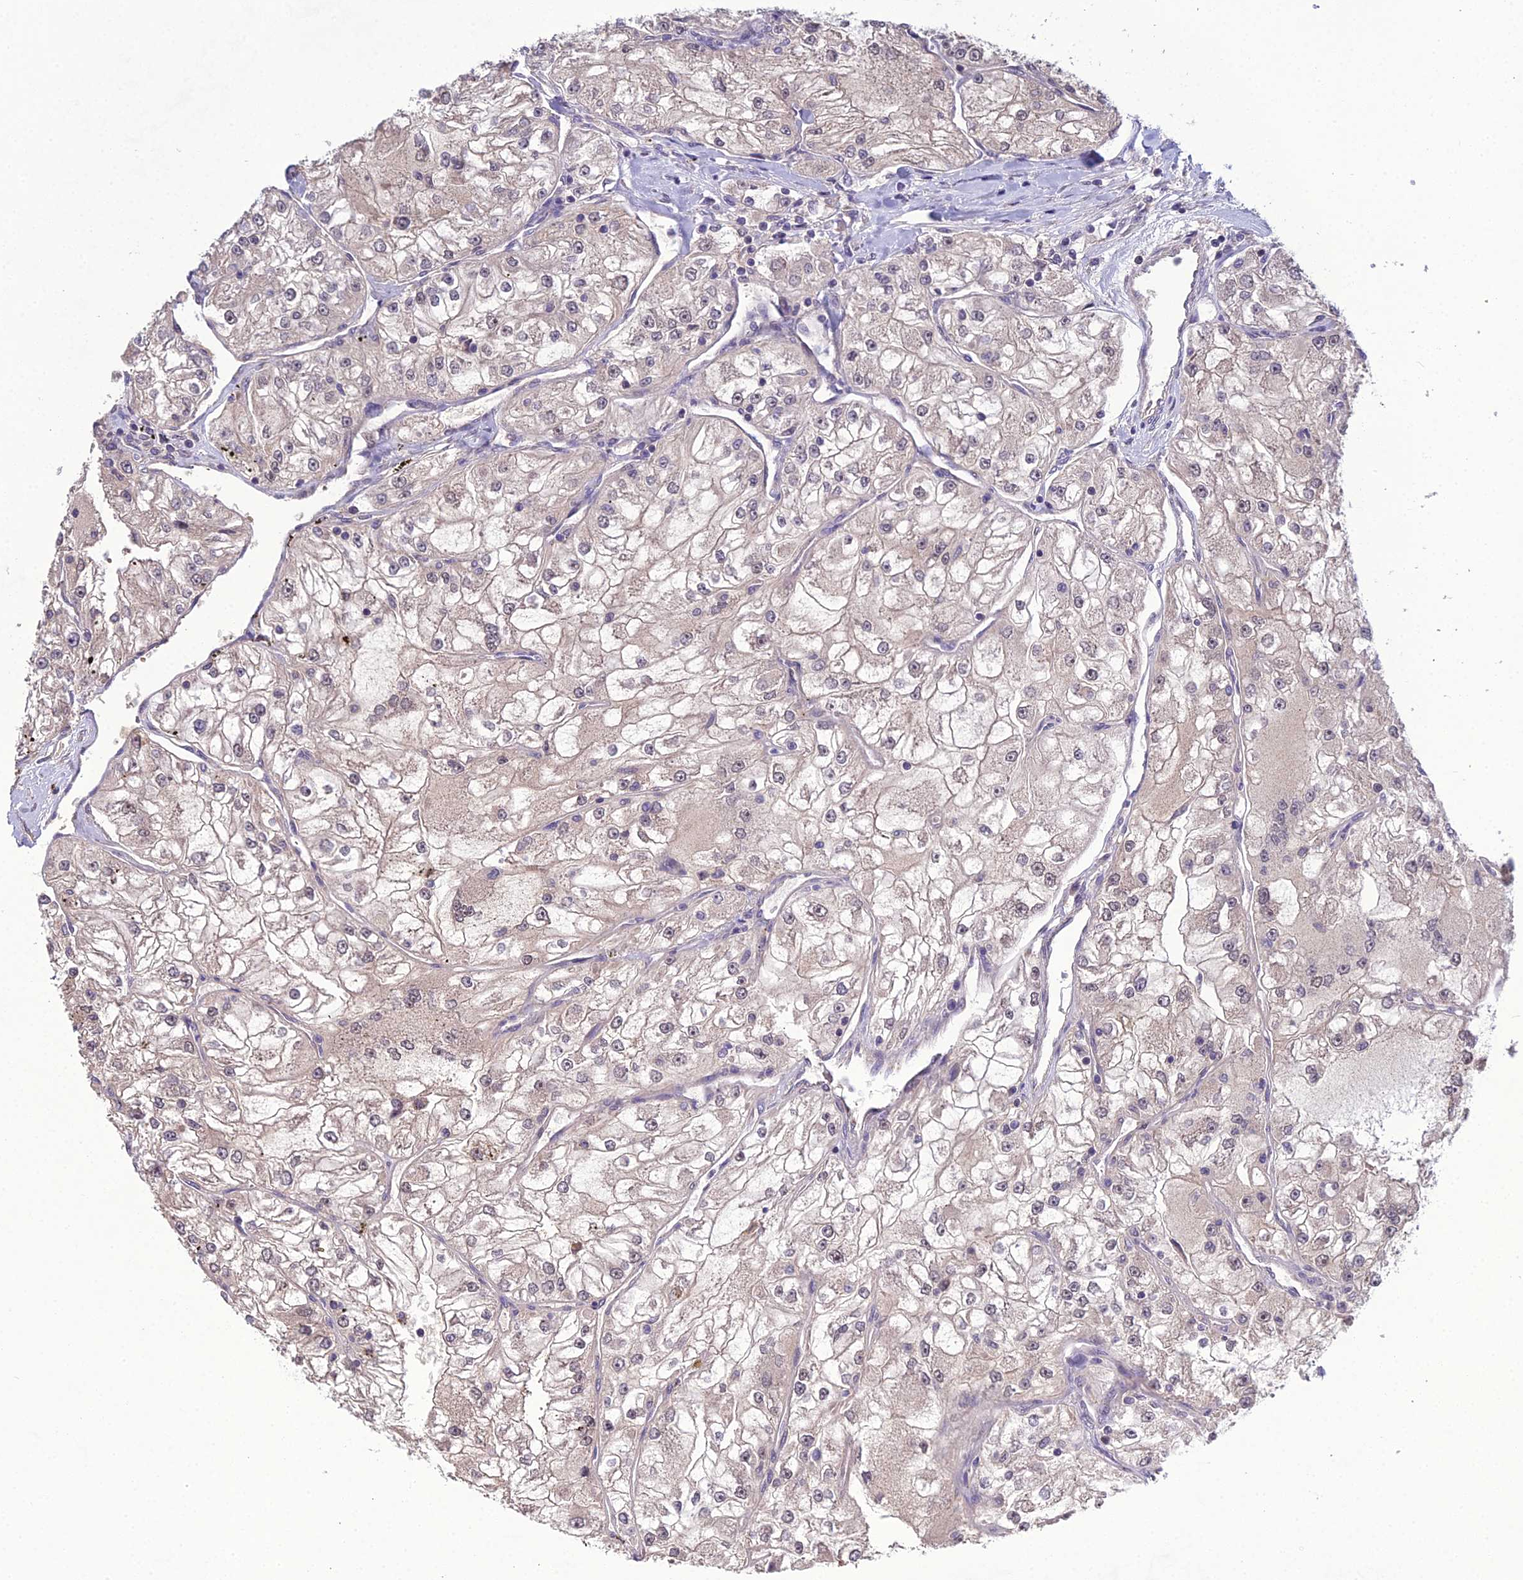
{"staining": {"intensity": "negative", "quantity": "none", "location": "none"}, "tissue": "renal cancer", "cell_type": "Tumor cells", "image_type": "cancer", "snomed": [{"axis": "morphology", "description": "Adenocarcinoma, NOS"}, {"axis": "topography", "description": "Kidney"}], "caption": "Renal adenocarcinoma stained for a protein using immunohistochemistry (IHC) displays no expression tumor cells.", "gene": "ARL2", "patient": {"sex": "female", "age": 72}}